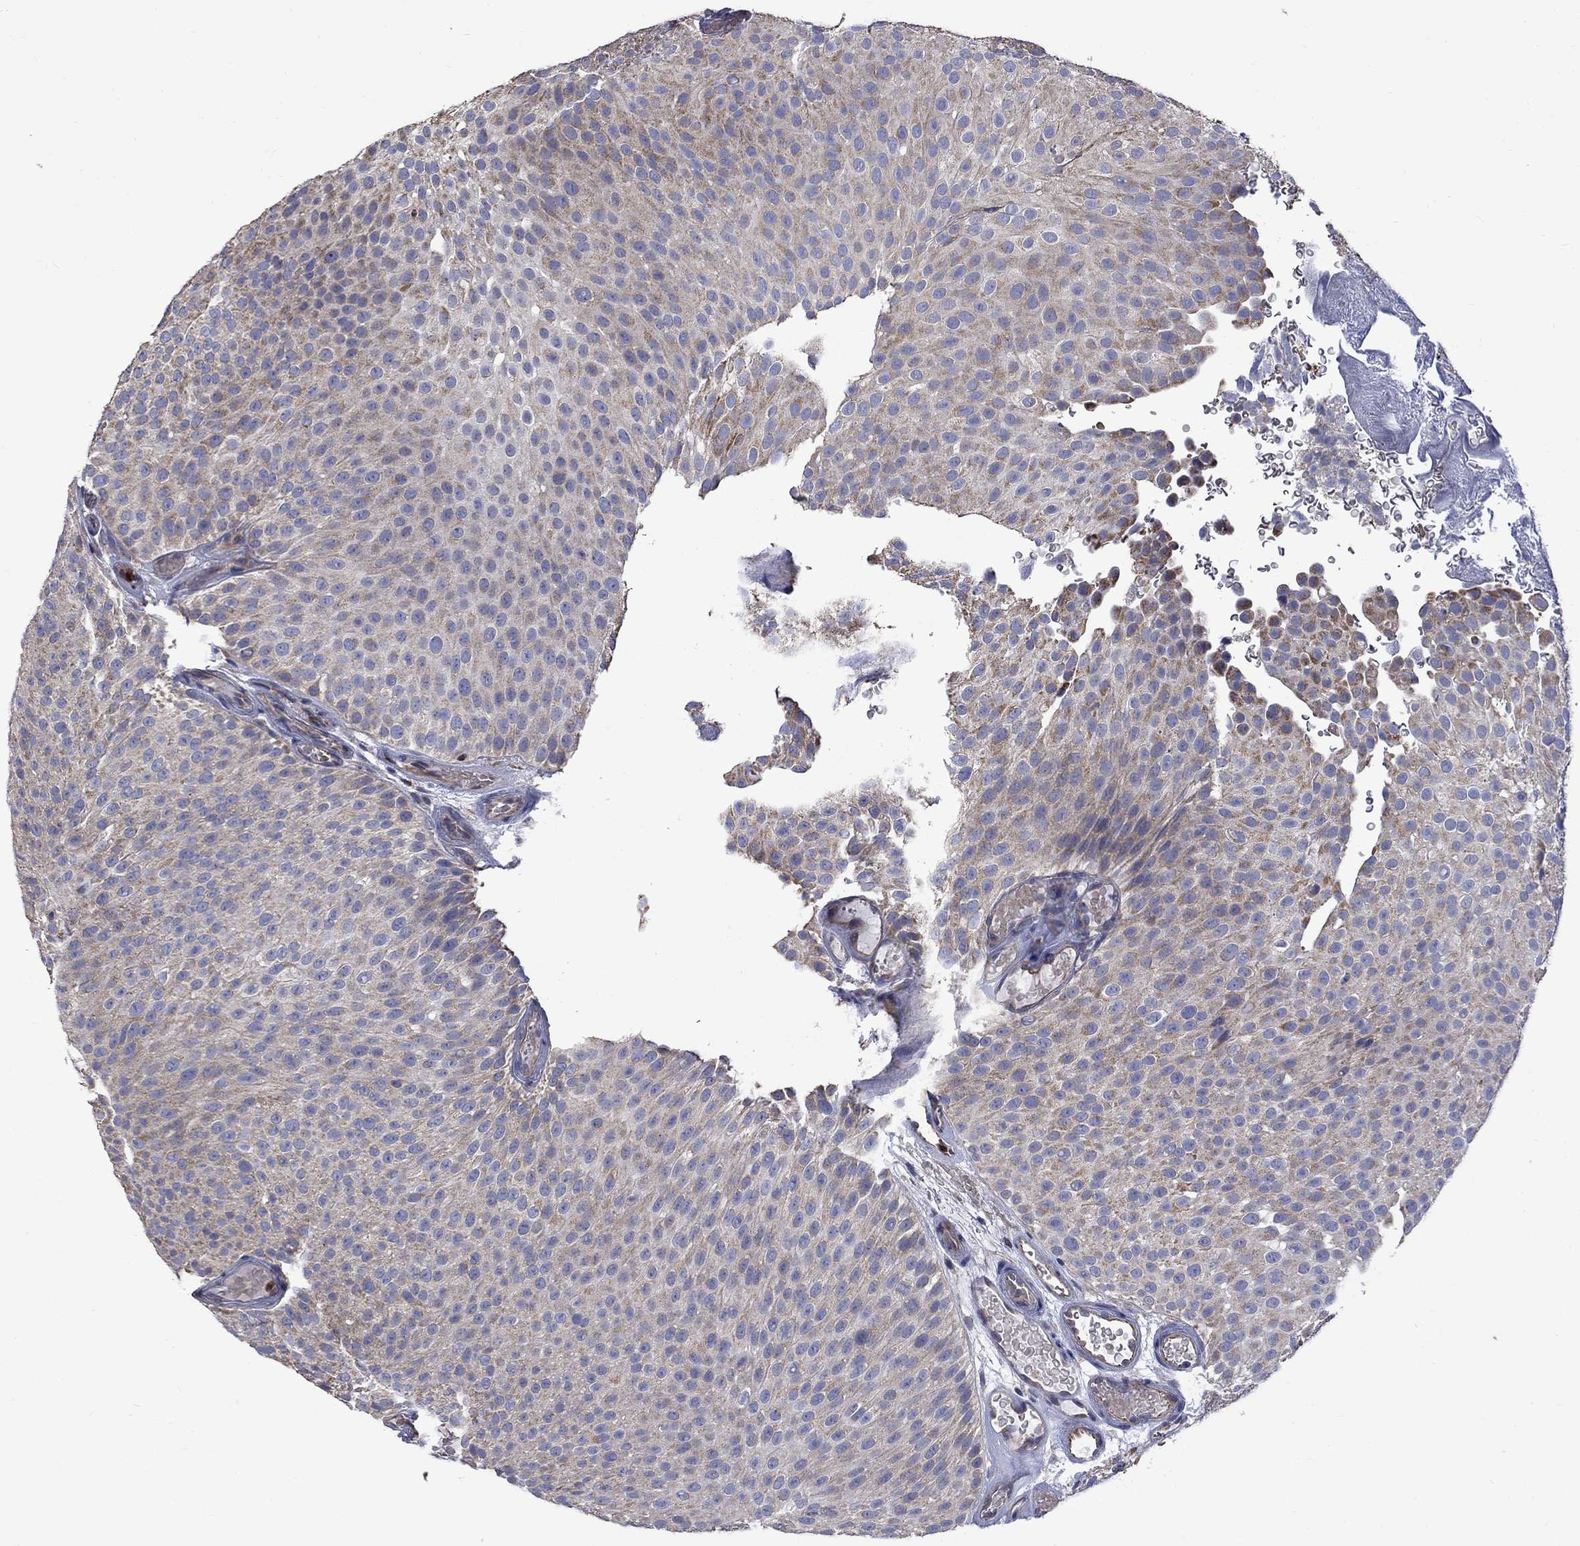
{"staining": {"intensity": "weak", "quantity": "25%-75%", "location": "cytoplasmic/membranous"}, "tissue": "urothelial cancer", "cell_type": "Tumor cells", "image_type": "cancer", "snomed": [{"axis": "morphology", "description": "Urothelial carcinoma, Low grade"}, {"axis": "topography", "description": "Urinary bladder"}], "caption": "Urothelial carcinoma (low-grade) stained with immunohistochemistry exhibits weak cytoplasmic/membranous expression in approximately 25%-75% of tumor cells. (DAB (3,3'-diaminobenzidine) IHC, brown staining for protein, blue staining for nuclei).", "gene": "CAMKK2", "patient": {"sex": "male", "age": 78}}